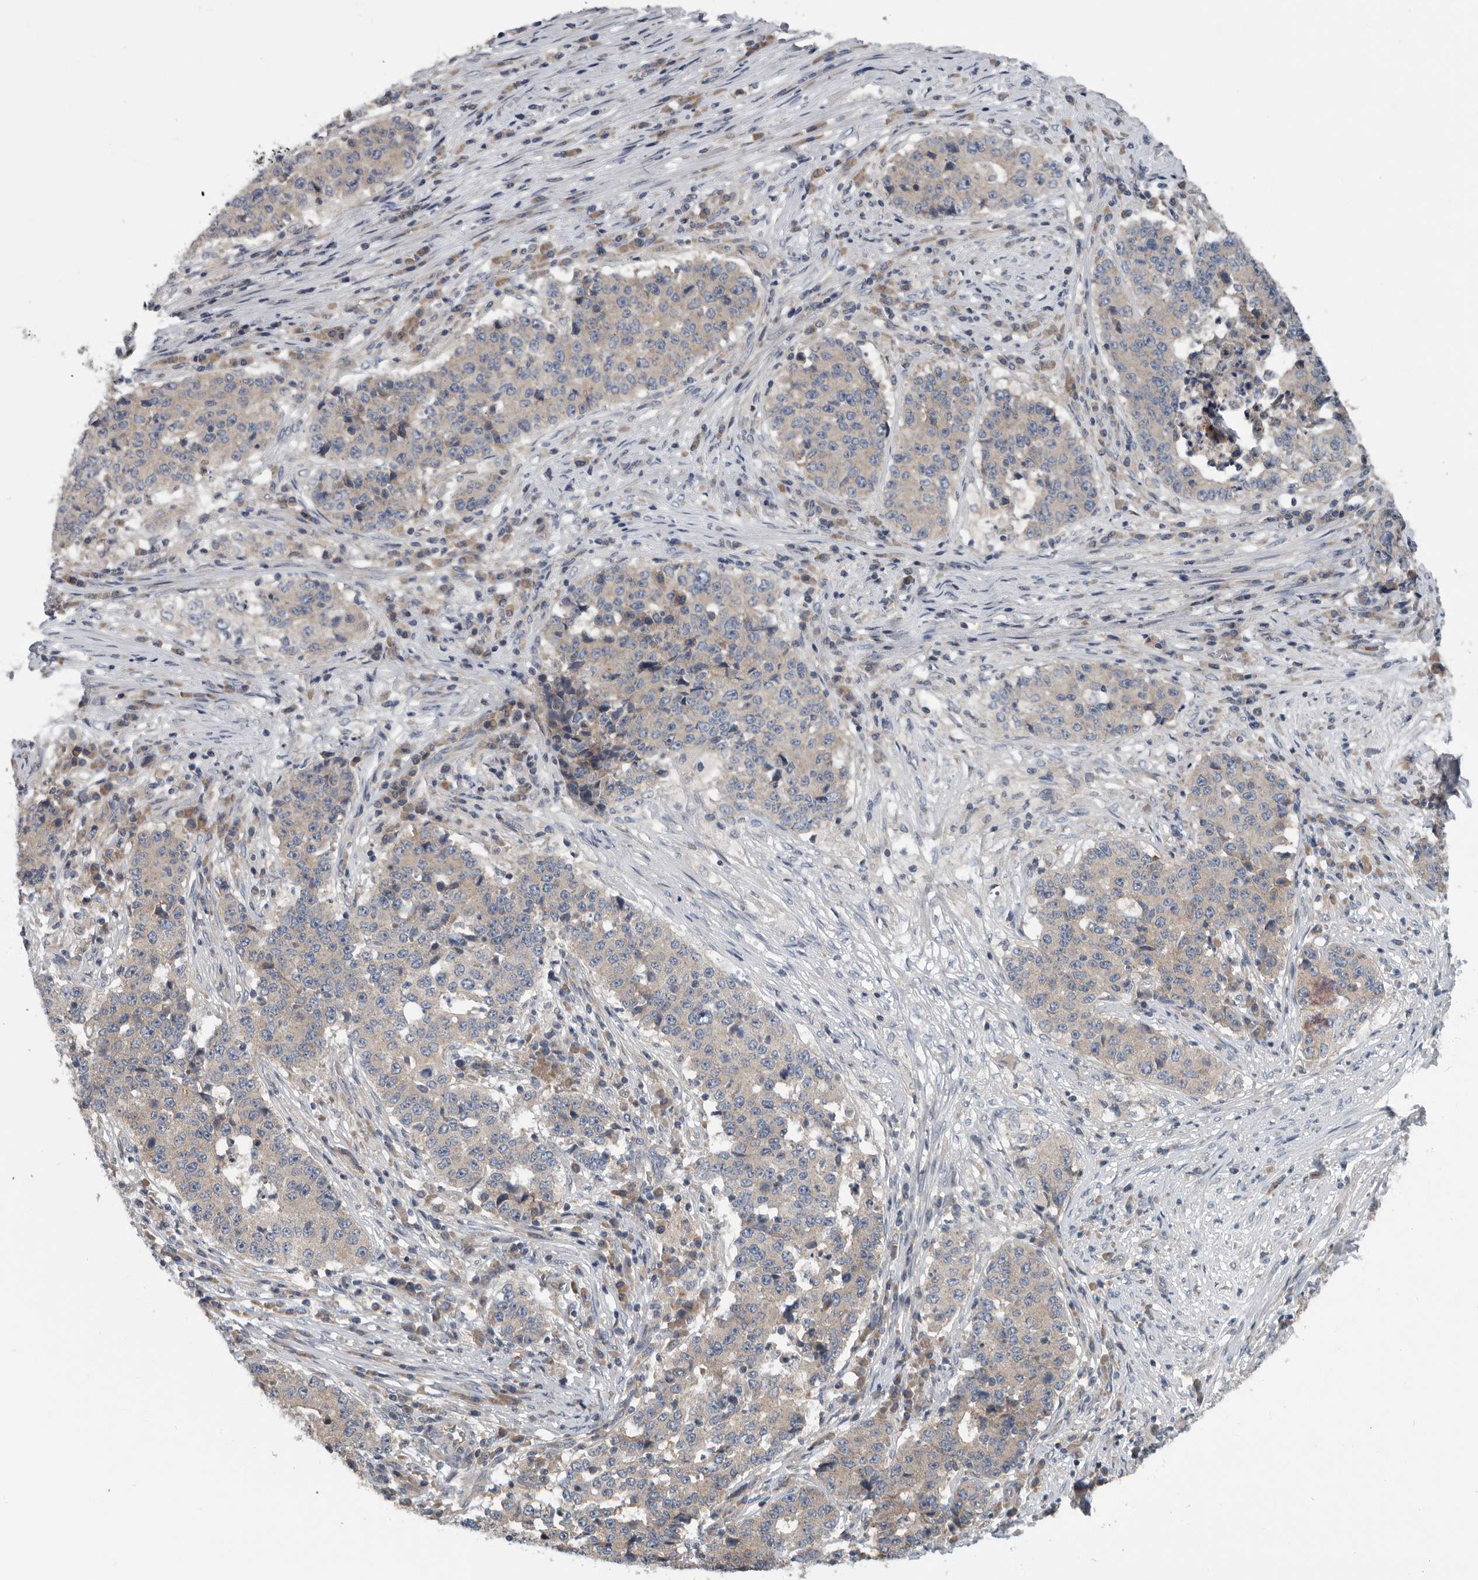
{"staining": {"intensity": "weak", "quantity": "<25%", "location": "cytoplasmic/membranous"}, "tissue": "stomach cancer", "cell_type": "Tumor cells", "image_type": "cancer", "snomed": [{"axis": "morphology", "description": "Adenocarcinoma, NOS"}, {"axis": "topography", "description": "Stomach"}], "caption": "Micrograph shows no significant protein staining in tumor cells of adenocarcinoma (stomach).", "gene": "TMEM199", "patient": {"sex": "male", "age": 59}}